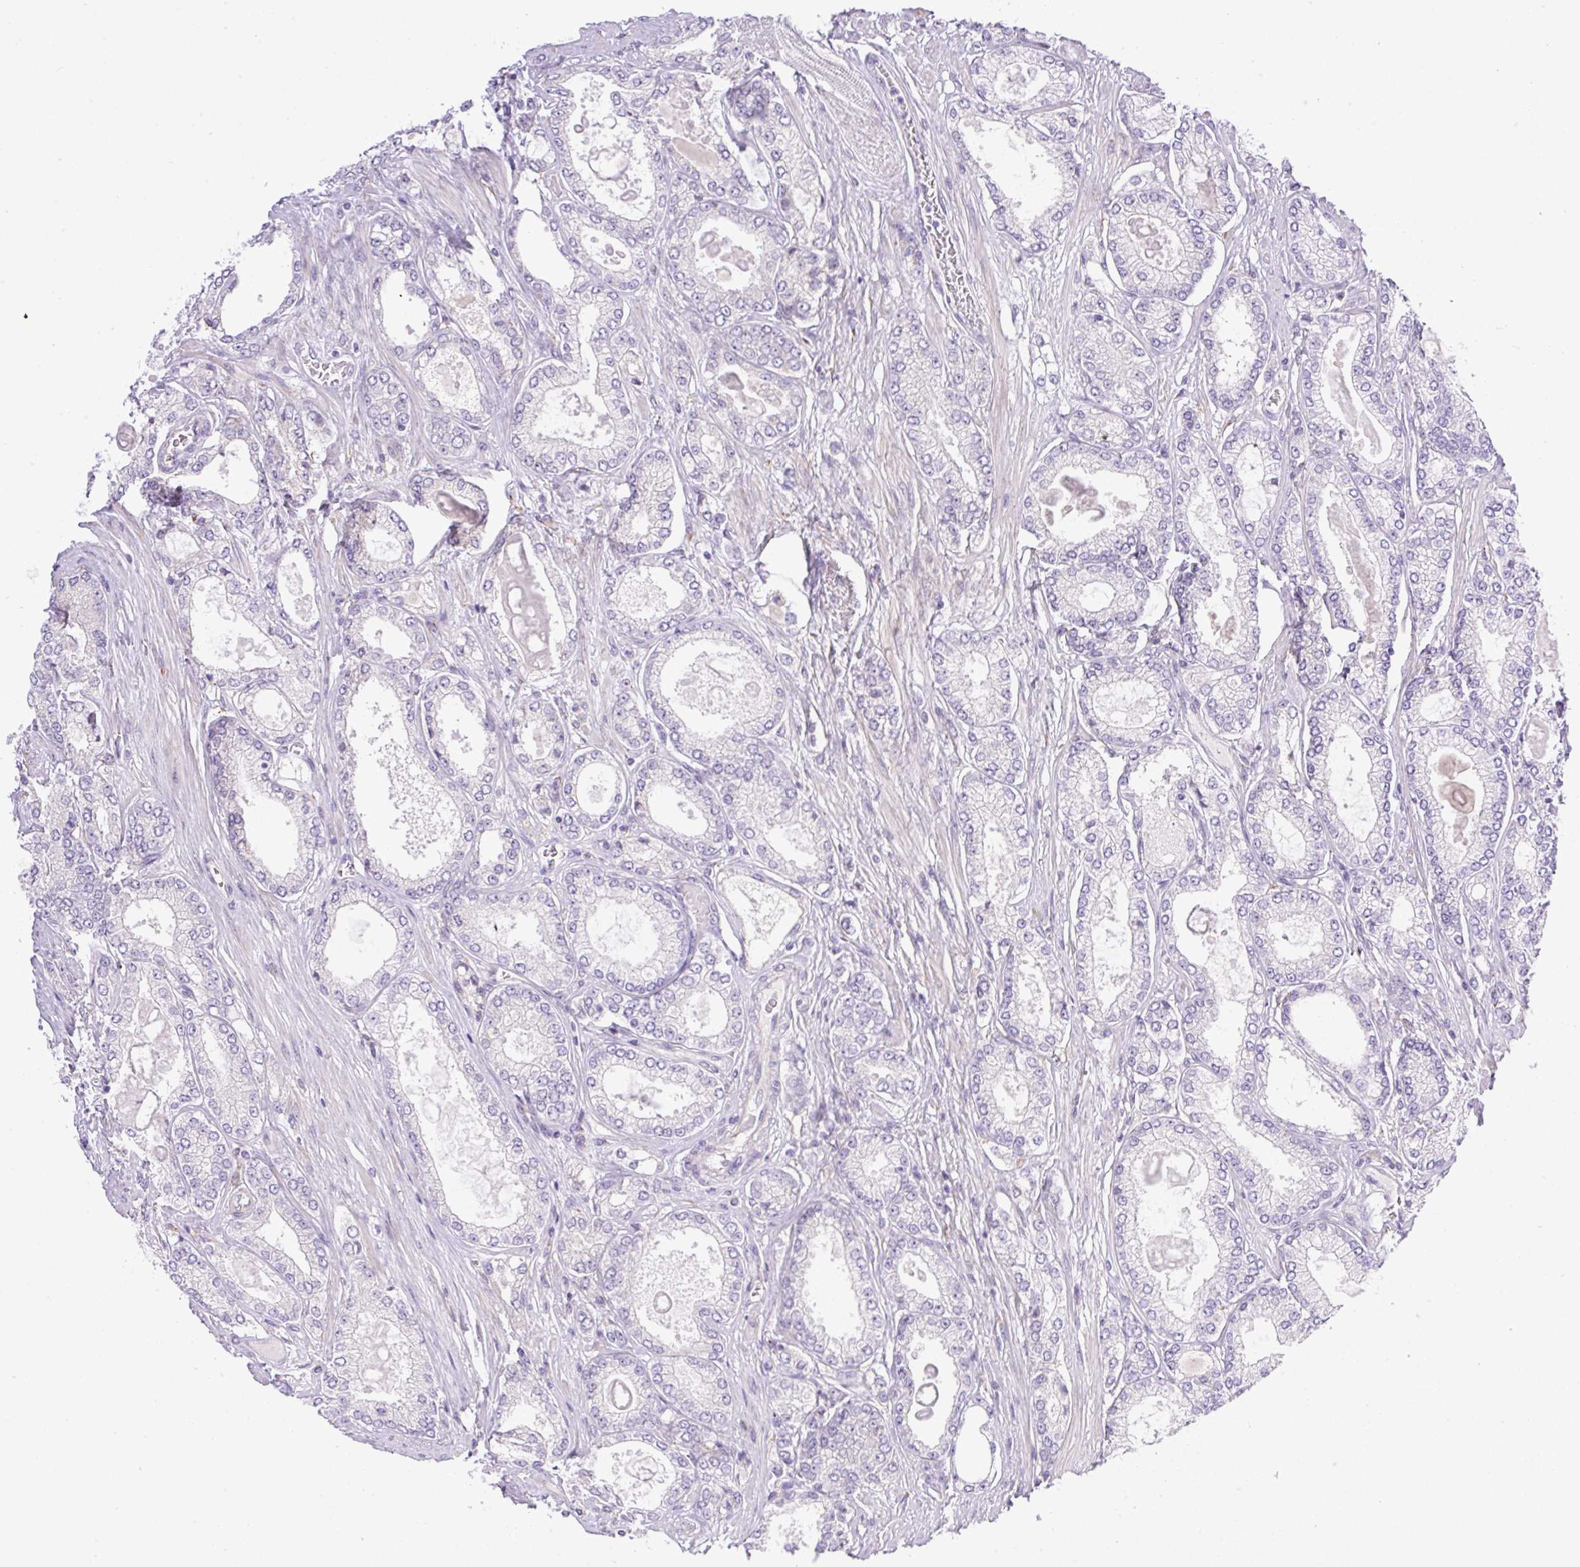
{"staining": {"intensity": "negative", "quantity": "none", "location": "none"}, "tissue": "prostate cancer", "cell_type": "Tumor cells", "image_type": "cancer", "snomed": [{"axis": "morphology", "description": "Adenocarcinoma, High grade"}, {"axis": "topography", "description": "Prostate"}], "caption": "High magnification brightfield microscopy of prostate cancer stained with DAB (brown) and counterstained with hematoxylin (blue): tumor cells show no significant positivity.", "gene": "POFUT1", "patient": {"sex": "male", "age": 68}}